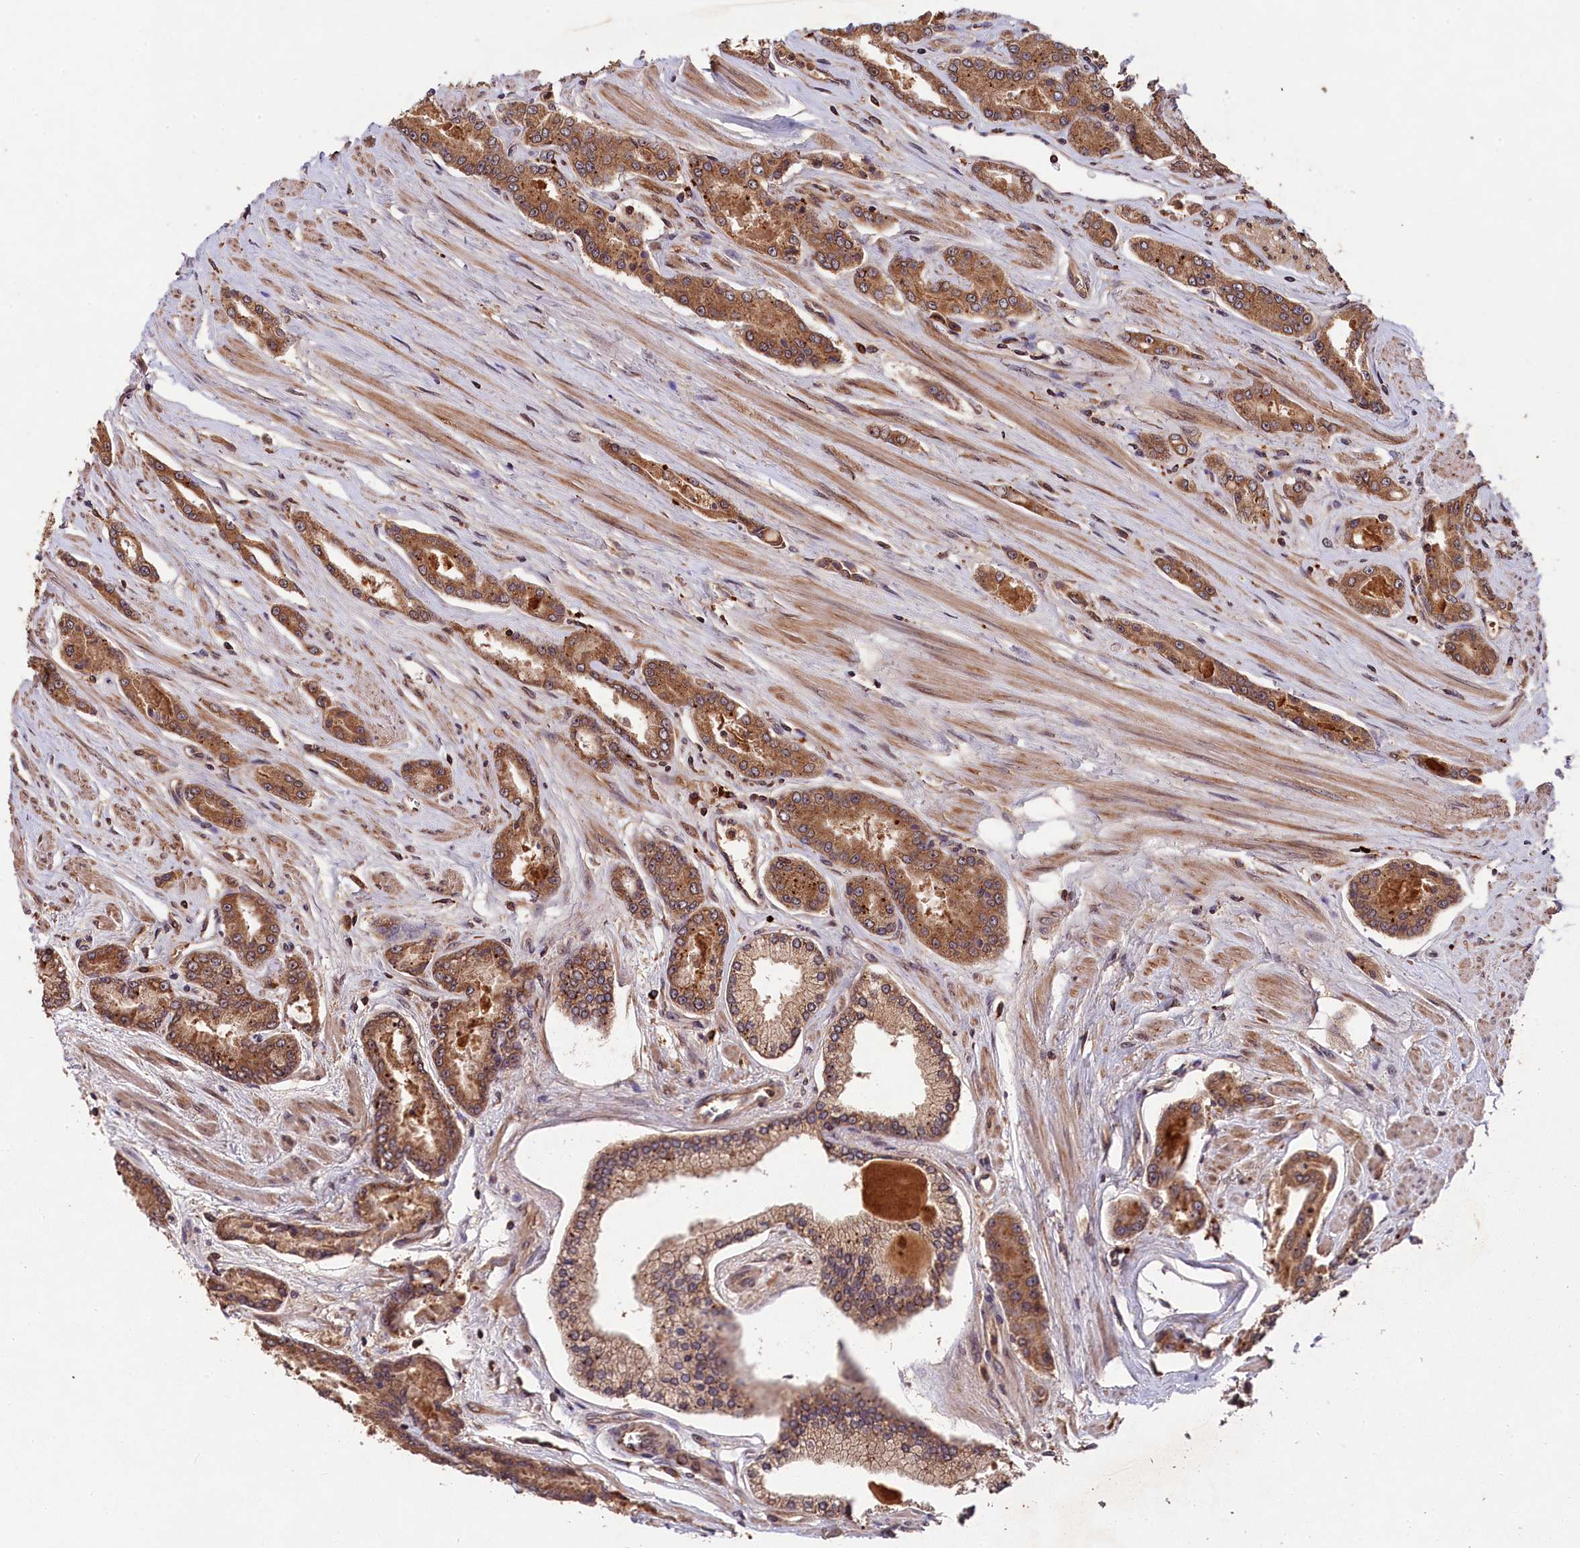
{"staining": {"intensity": "moderate", "quantity": ">75%", "location": "cytoplasmic/membranous"}, "tissue": "prostate cancer", "cell_type": "Tumor cells", "image_type": "cancer", "snomed": [{"axis": "morphology", "description": "Adenocarcinoma, High grade"}, {"axis": "topography", "description": "Prostate"}], "caption": "This is a micrograph of immunohistochemistry (IHC) staining of prostate high-grade adenocarcinoma, which shows moderate positivity in the cytoplasmic/membranous of tumor cells.", "gene": "CHAC1", "patient": {"sex": "male", "age": 74}}